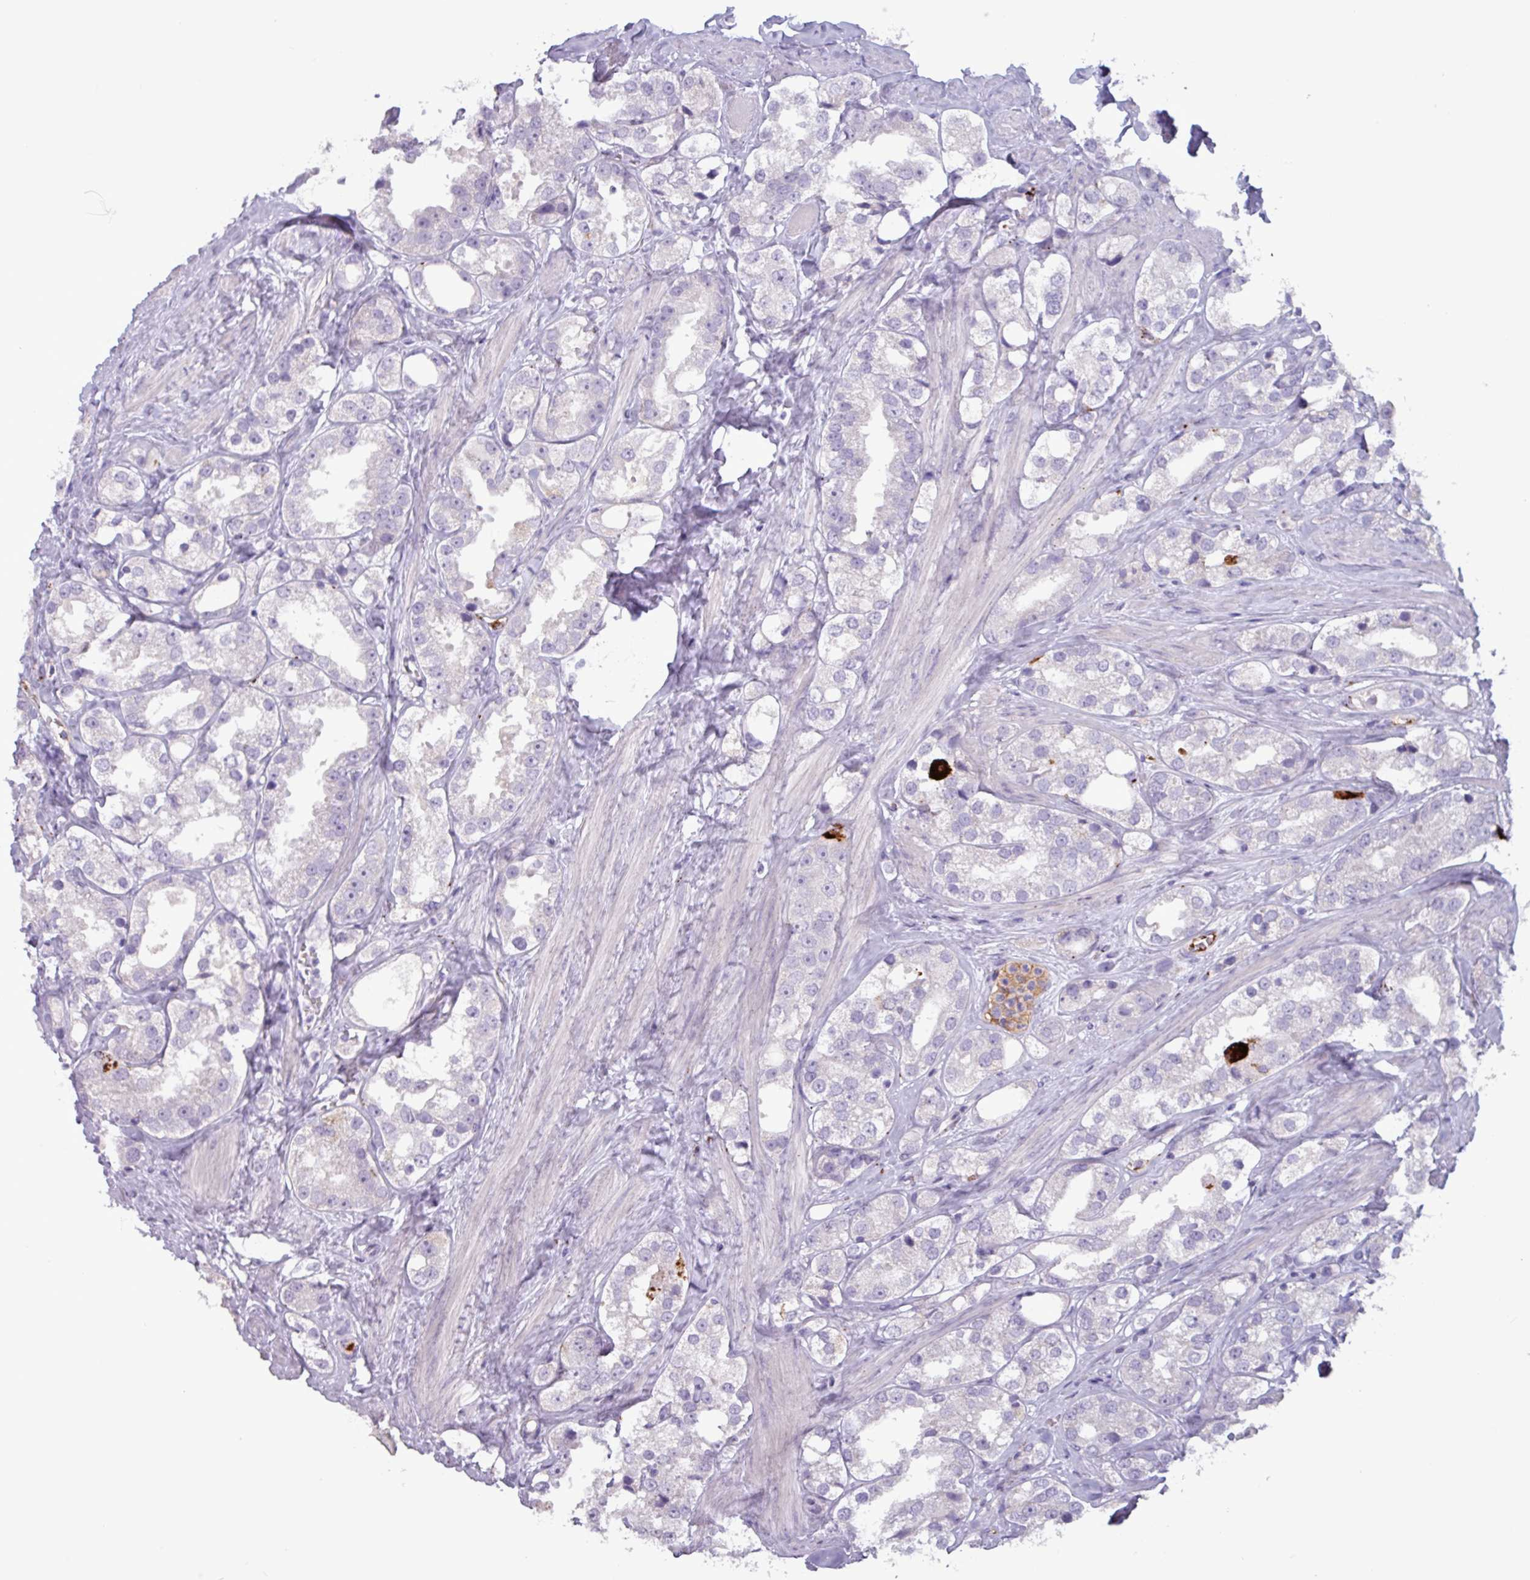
{"staining": {"intensity": "negative", "quantity": "none", "location": "none"}, "tissue": "prostate cancer", "cell_type": "Tumor cells", "image_type": "cancer", "snomed": [{"axis": "morphology", "description": "Adenocarcinoma, NOS"}, {"axis": "topography", "description": "Prostate"}], "caption": "Photomicrograph shows no significant protein expression in tumor cells of prostate cancer (adenocarcinoma).", "gene": "PLIN2", "patient": {"sex": "male", "age": 79}}